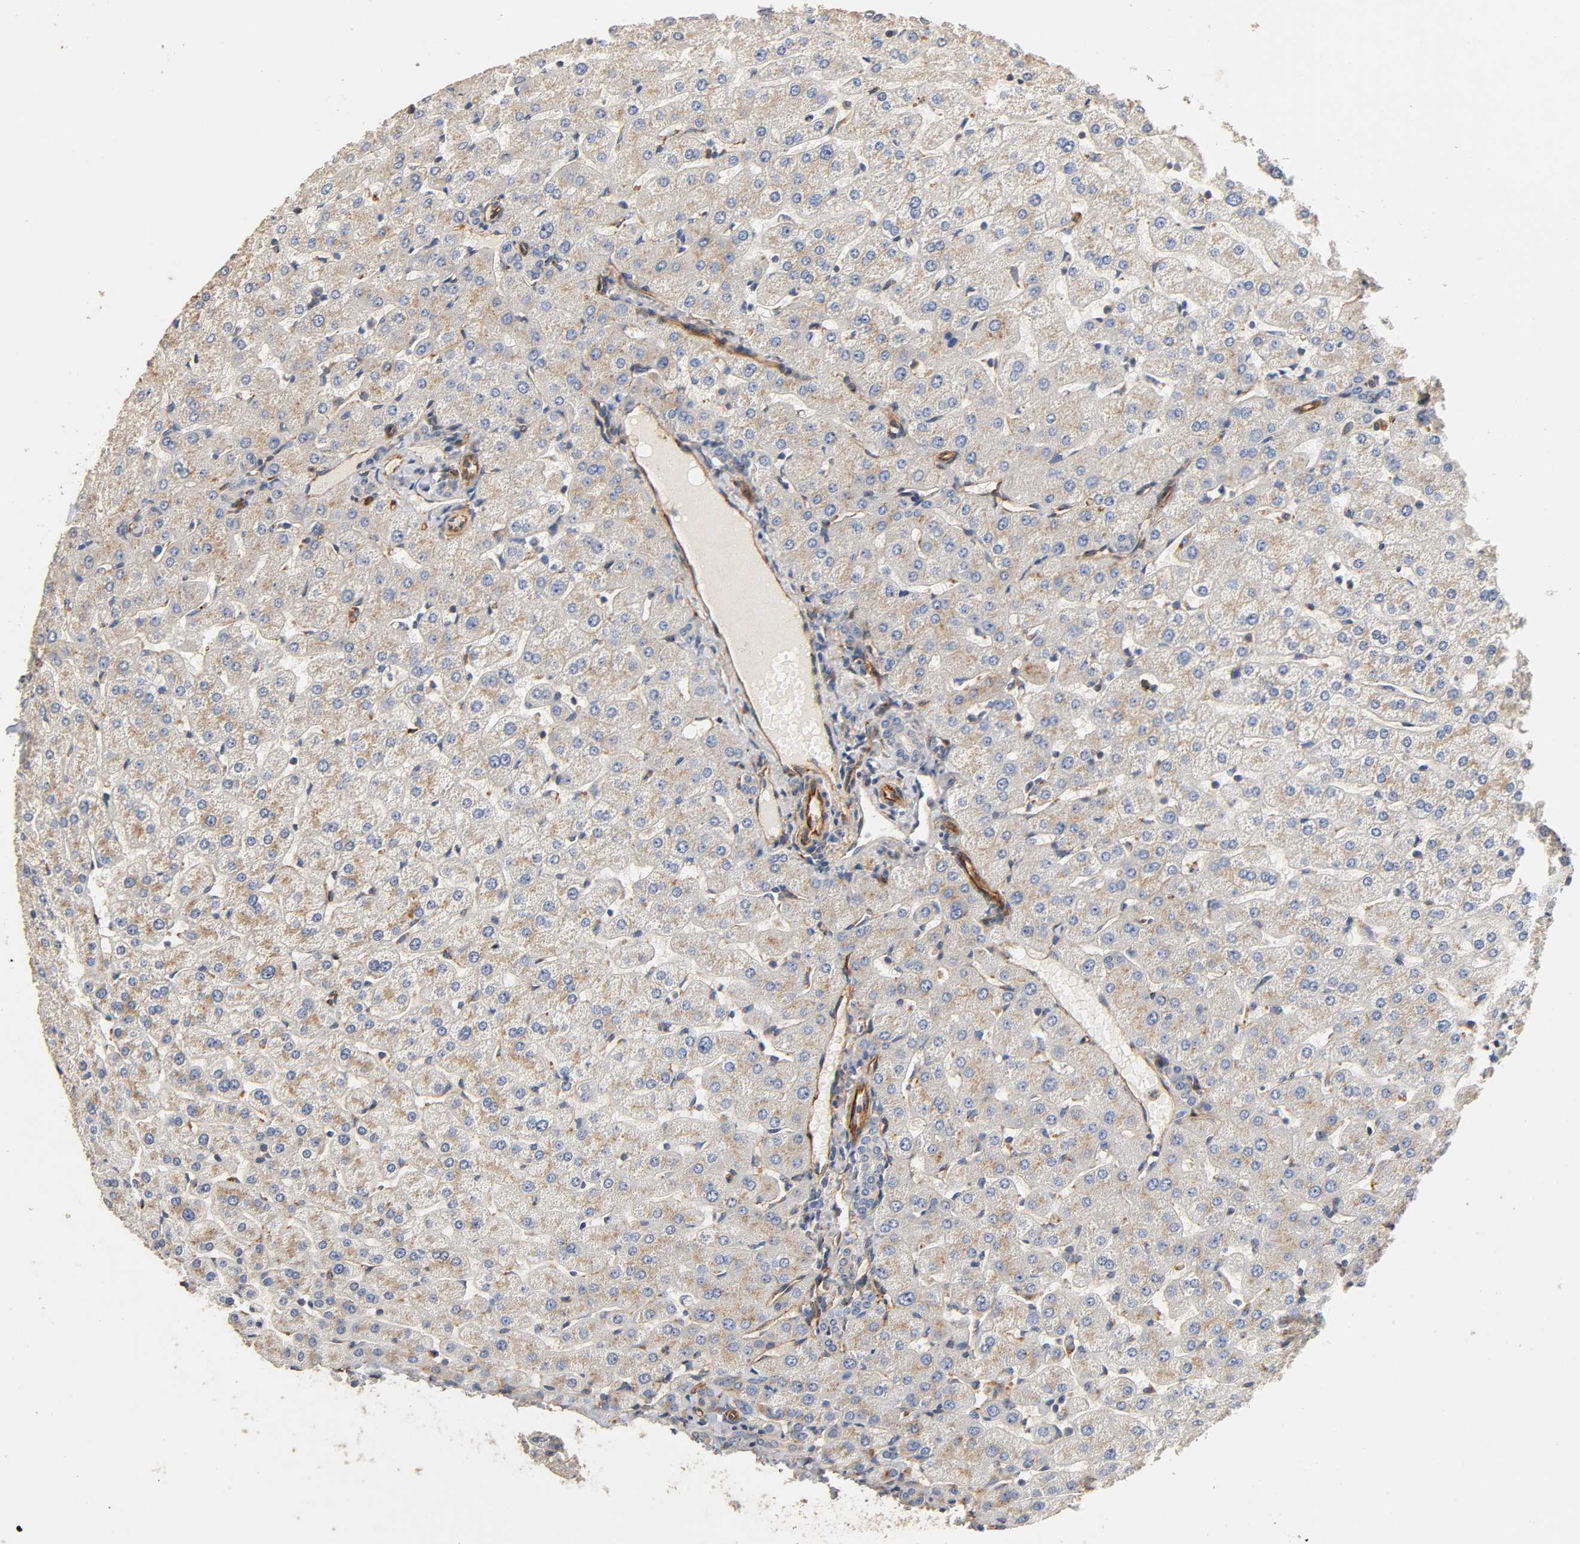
{"staining": {"intensity": "negative", "quantity": "none", "location": "none"}, "tissue": "liver", "cell_type": "Cholangiocytes", "image_type": "normal", "snomed": [{"axis": "morphology", "description": "Normal tissue, NOS"}, {"axis": "morphology", "description": "Fibrosis, NOS"}, {"axis": "topography", "description": "Liver"}], "caption": "The image demonstrates no significant staining in cholangiocytes of liver.", "gene": "IFITM2", "patient": {"sex": "female", "age": 29}}